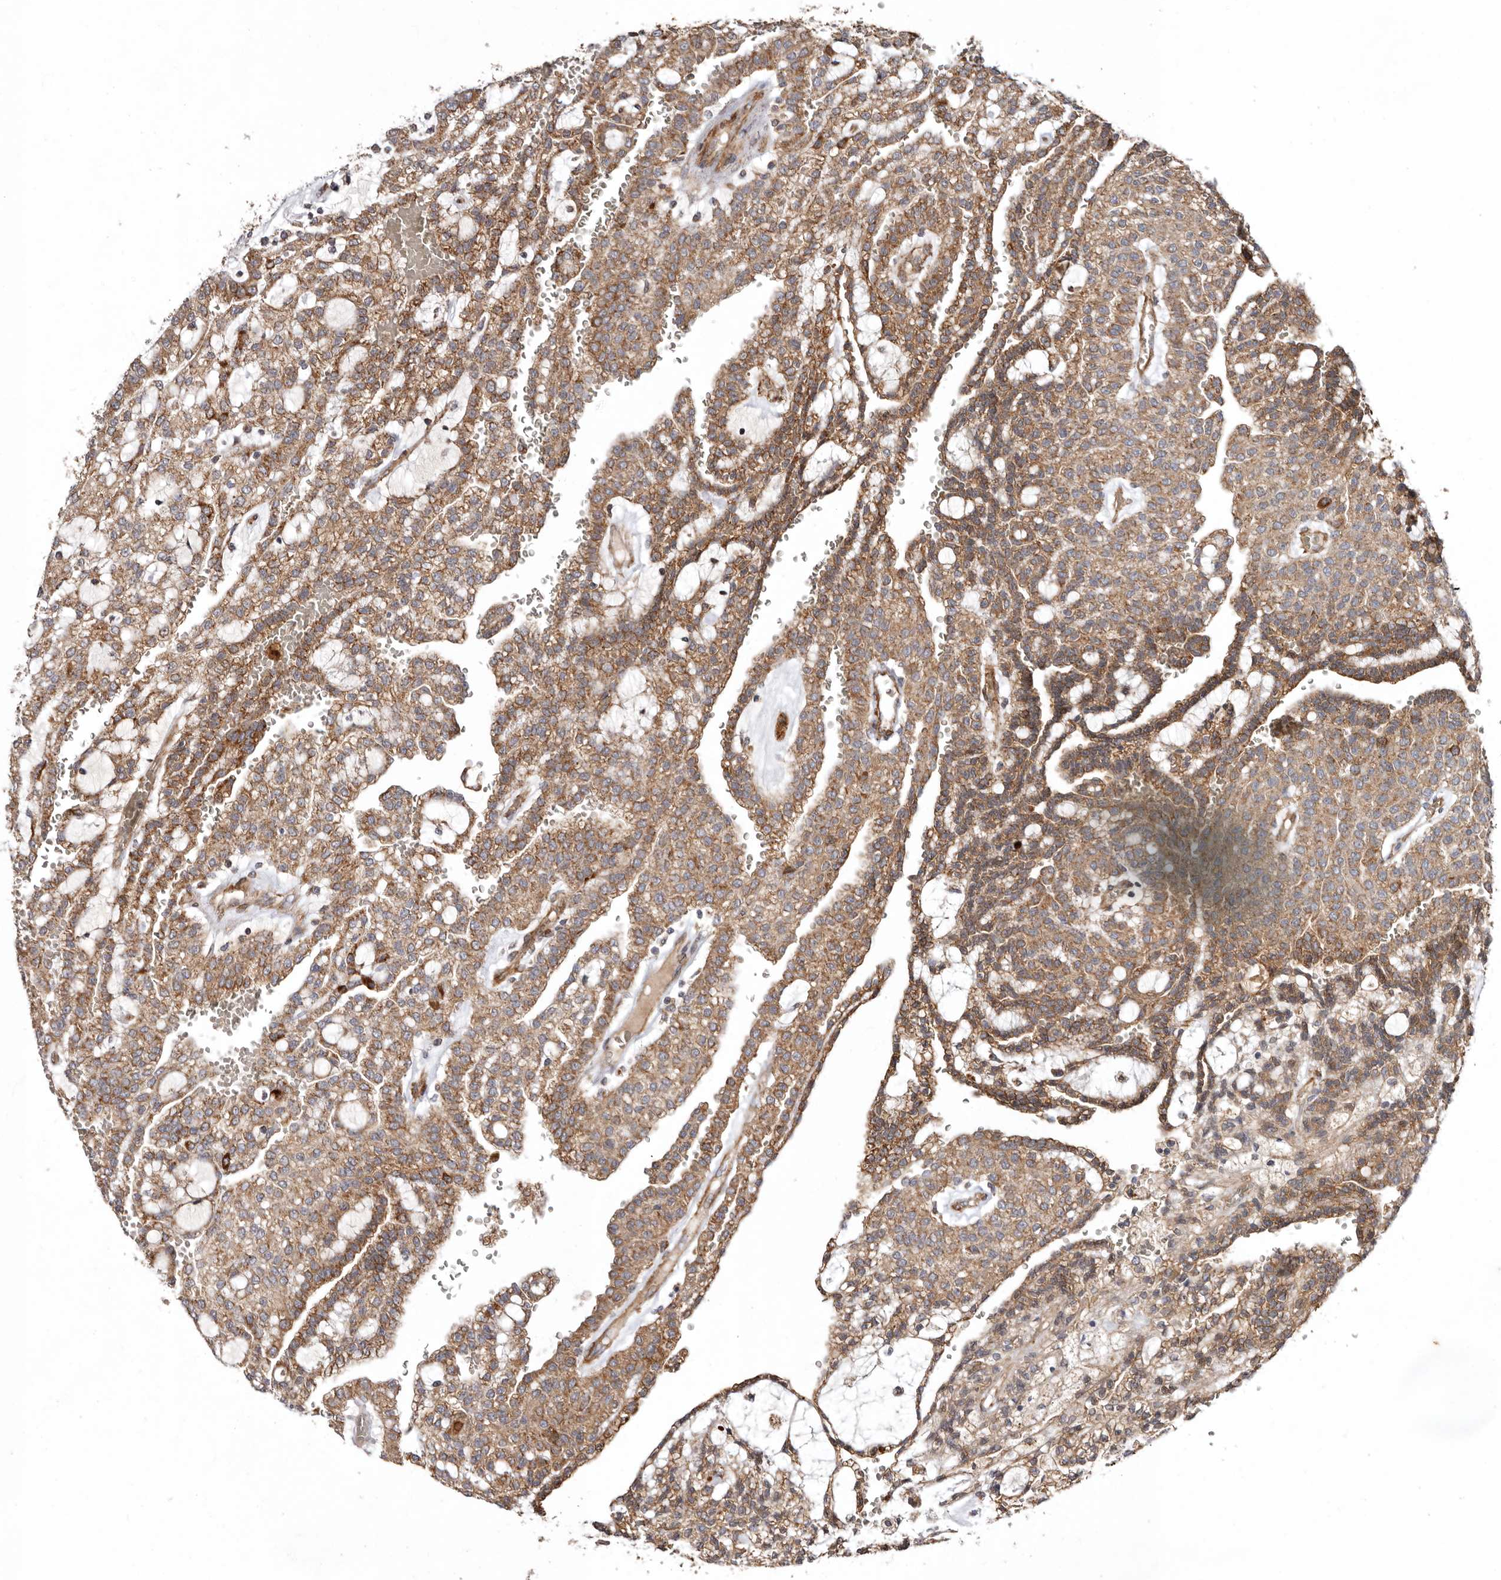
{"staining": {"intensity": "moderate", "quantity": ">75%", "location": "cytoplasmic/membranous"}, "tissue": "renal cancer", "cell_type": "Tumor cells", "image_type": "cancer", "snomed": [{"axis": "morphology", "description": "Adenocarcinoma, NOS"}, {"axis": "topography", "description": "Kidney"}], "caption": "About >75% of tumor cells in human renal cancer (adenocarcinoma) display moderate cytoplasmic/membranous protein expression as visualized by brown immunohistochemical staining.", "gene": "PROKR1", "patient": {"sex": "male", "age": 63}}